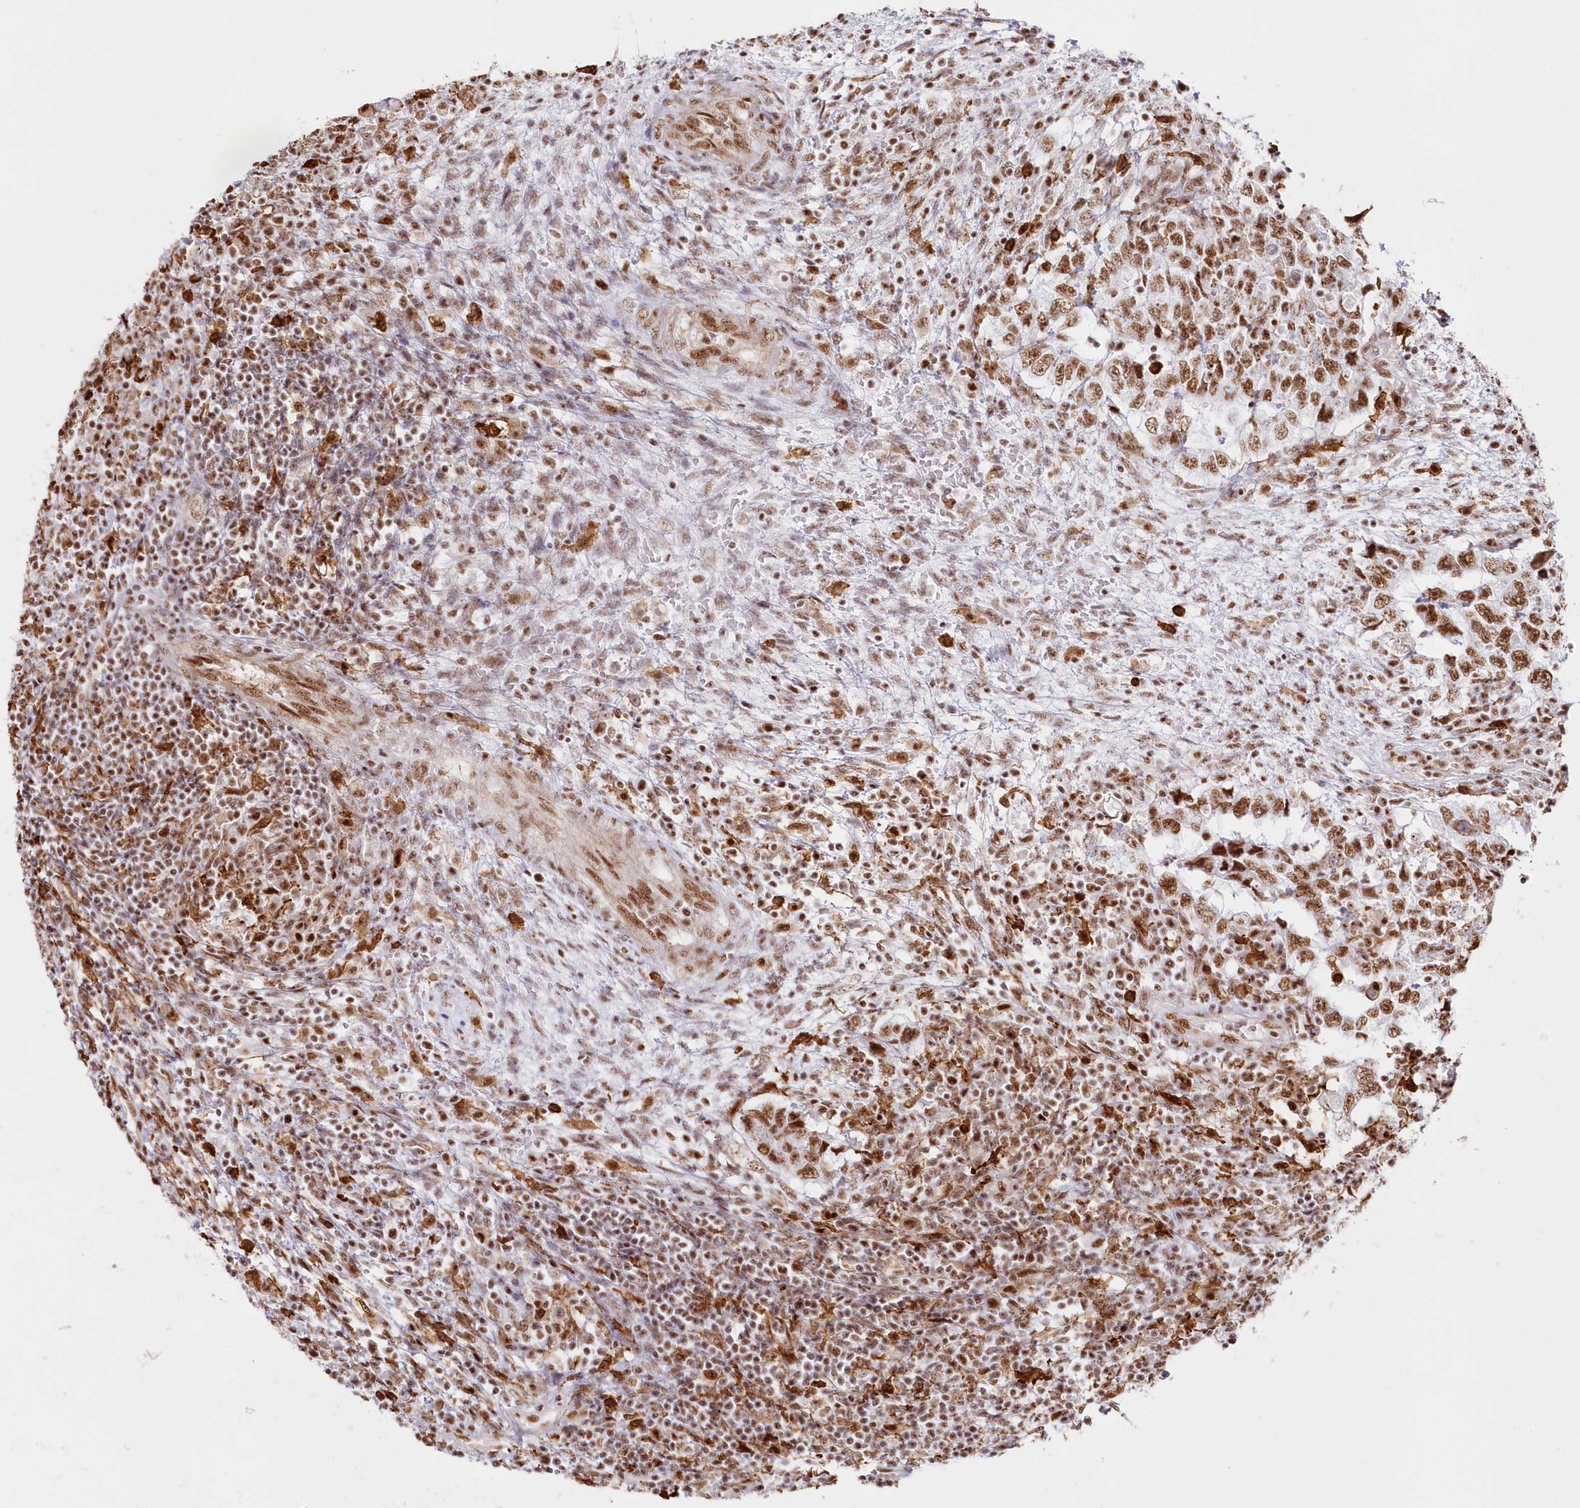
{"staining": {"intensity": "moderate", "quantity": ">75%", "location": "nuclear"}, "tissue": "testis cancer", "cell_type": "Tumor cells", "image_type": "cancer", "snomed": [{"axis": "morphology", "description": "Carcinoma, Embryonal, NOS"}, {"axis": "topography", "description": "Testis"}], "caption": "Immunohistochemistry (IHC) histopathology image of human testis embryonal carcinoma stained for a protein (brown), which shows medium levels of moderate nuclear staining in approximately >75% of tumor cells.", "gene": "DDX46", "patient": {"sex": "male", "age": 26}}